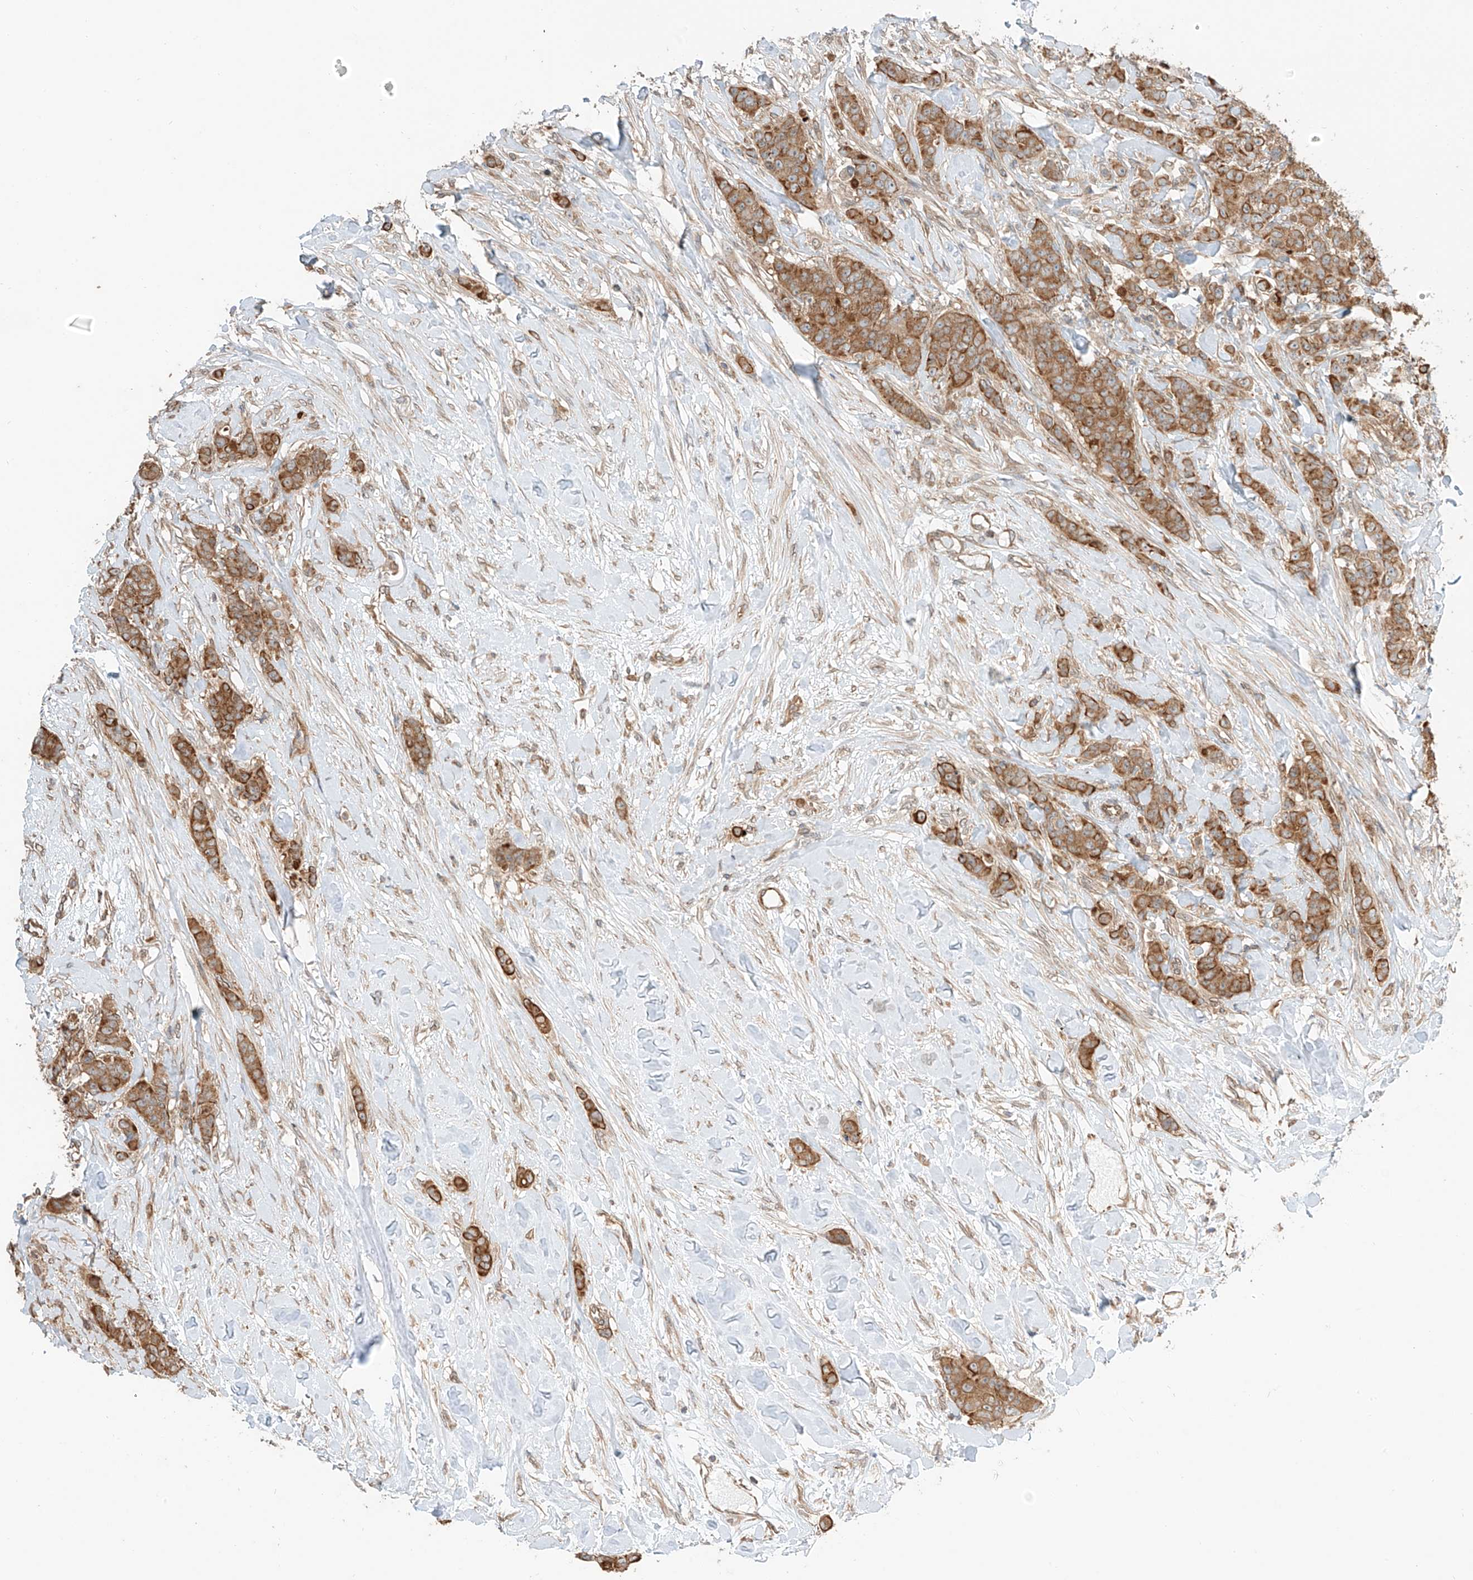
{"staining": {"intensity": "moderate", "quantity": ">75%", "location": "cytoplasmic/membranous"}, "tissue": "breast cancer", "cell_type": "Tumor cells", "image_type": "cancer", "snomed": [{"axis": "morphology", "description": "Duct carcinoma"}, {"axis": "topography", "description": "Breast"}], "caption": "Immunohistochemical staining of breast cancer shows moderate cytoplasmic/membranous protein positivity in approximately >75% of tumor cells. The staining is performed using DAB (3,3'-diaminobenzidine) brown chromogen to label protein expression. The nuclei are counter-stained blue using hematoxylin.", "gene": "CEP162", "patient": {"sex": "female", "age": 40}}